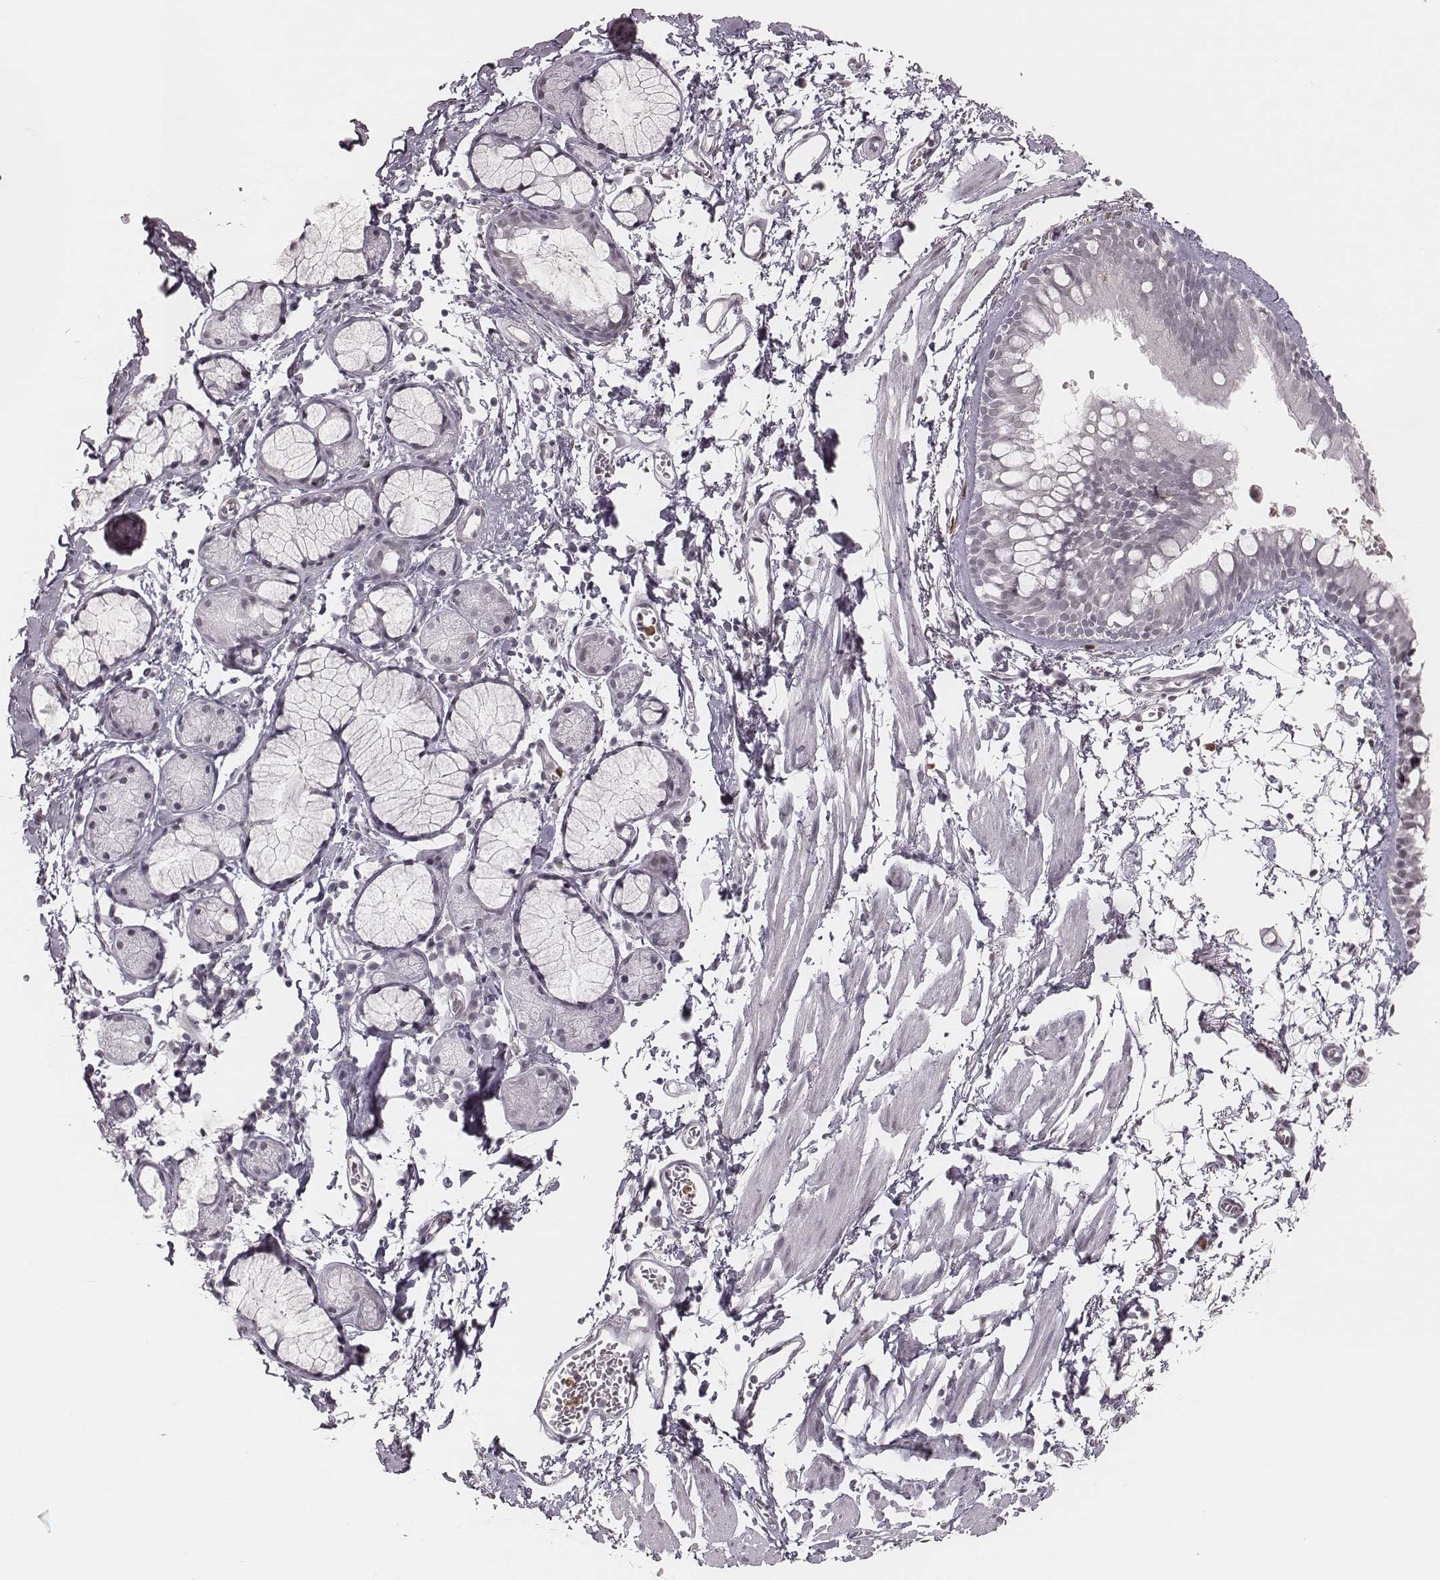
{"staining": {"intensity": "negative", "quantity": "none", "location": "none"}, "tissue": "bronchus", "cell_type": "Respiratory epithelial cells", "image_type": "normal", "snomed": [{"axis": "morphology", "description": "Normal tissue, NOS"}, {"axis": "topography", "description": "Cartilage tissue"}, {"axis": "topography", "description": "Bronchus"}], "caption": "Human bronchus stained for a protein using immunohistochemistry (IHC) reveals no staining in respiratory epithelial cells.", "gene": "KITLG", "patient": {"sex": "female", "age": 59}}